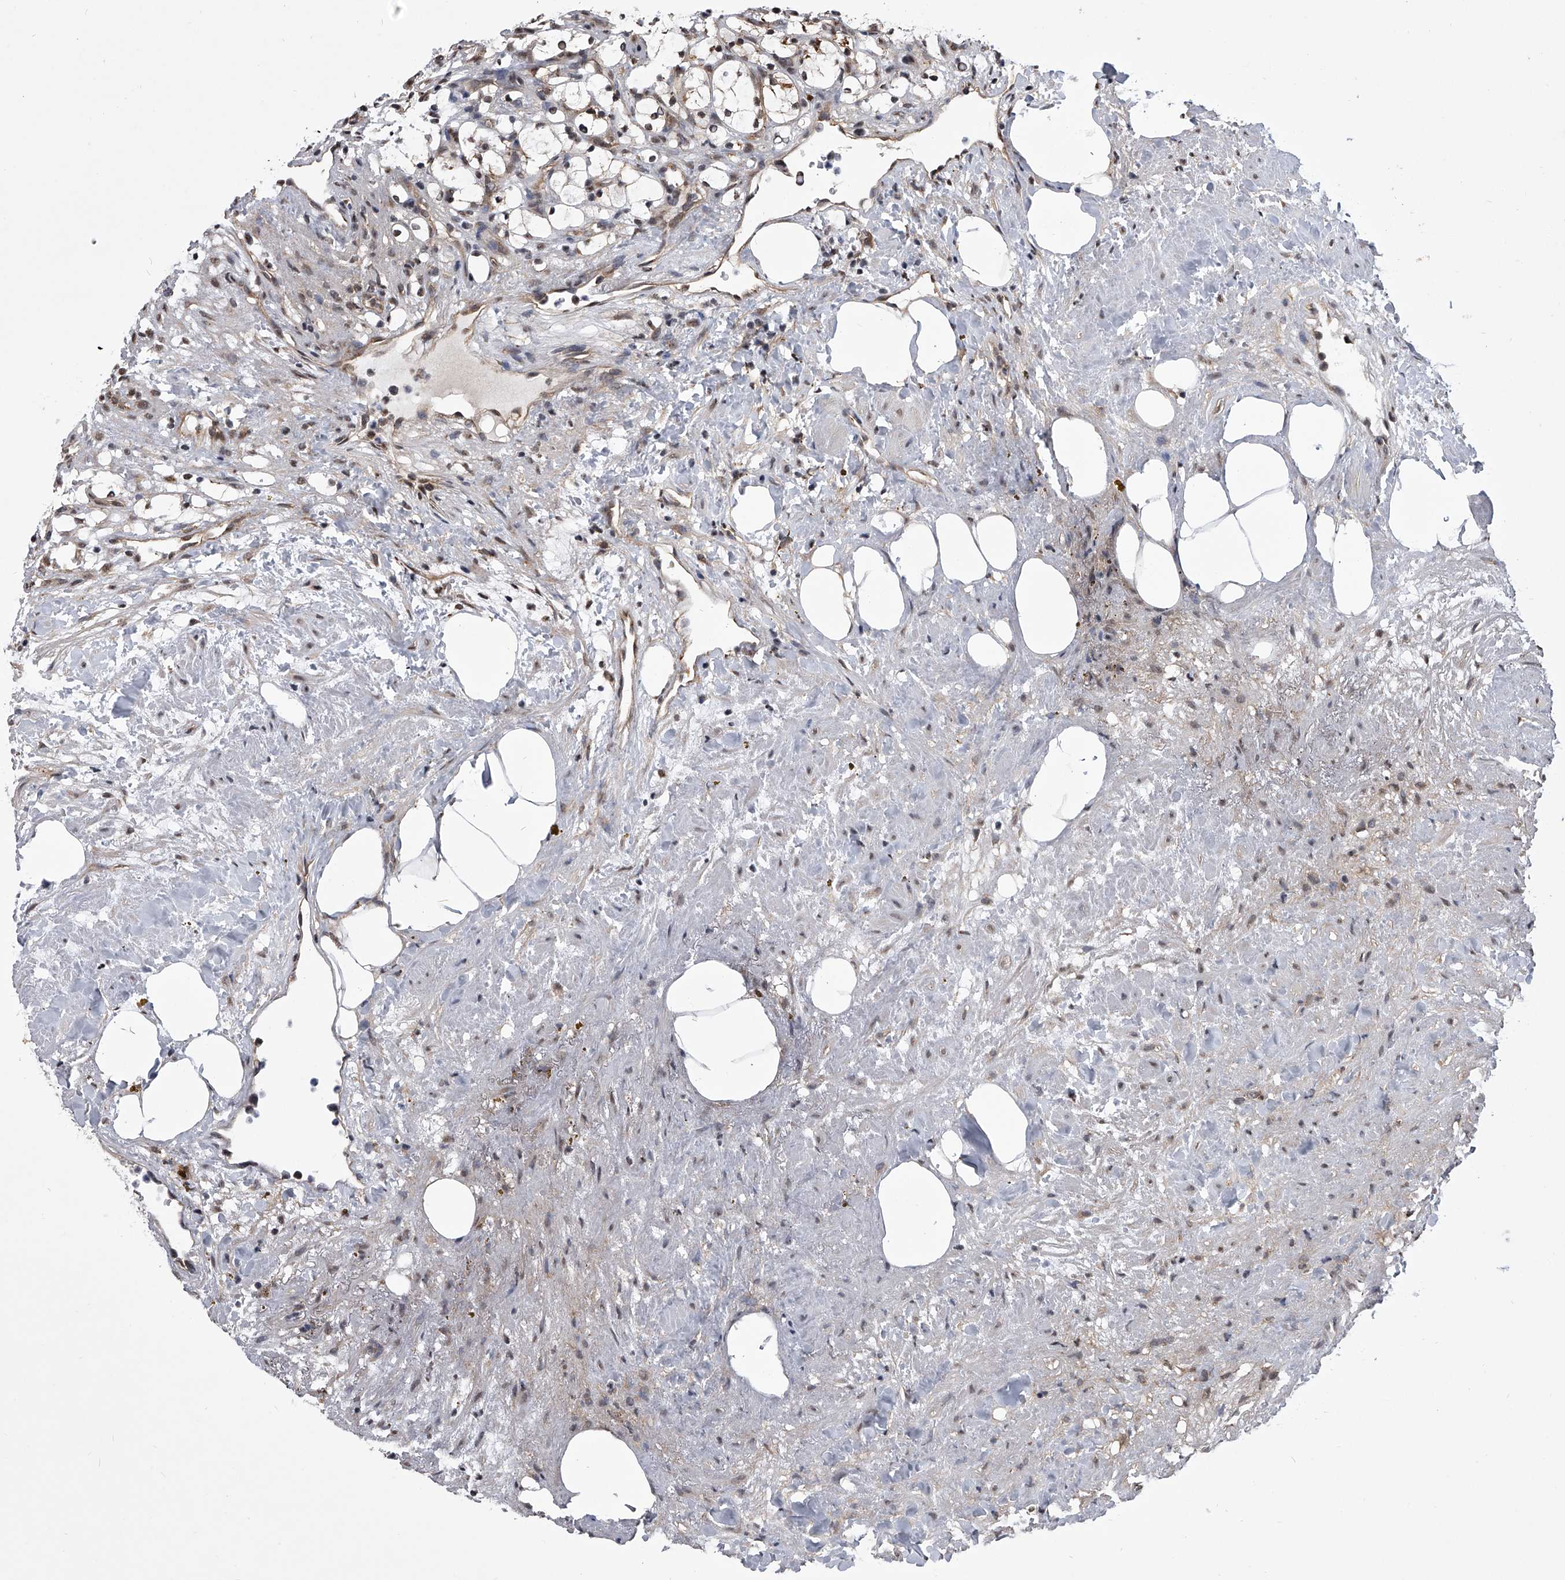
{"staining": {"intensity": "weak", "quantity": "25%-75%", "location": "cytoplasmic/membranous,nuclear"}, "tissue": "renal cancer", "cell_type": "Tumor cells", "image_type": "cancer", "snomed": [{"axis": "morphology", "description": "Adenocarcinoma, NOS"}, {"axis": "topography", "description": "Kidney"}], "caption": "Immunohistochemistry (IHC) micrograph of neoplastic tissue: human adenocarcinoma (renal) stained using immunohistochemistry (IHC) reveals low levels of weak protein expression localized specifically in the cytoplasmic/membranous and nuclear of tumor cells, appearing as a cytoplasmic/membranous and nuclear brown color.", "gene": "ZNF76", "patient": {"sex": "female", "age": 69}}